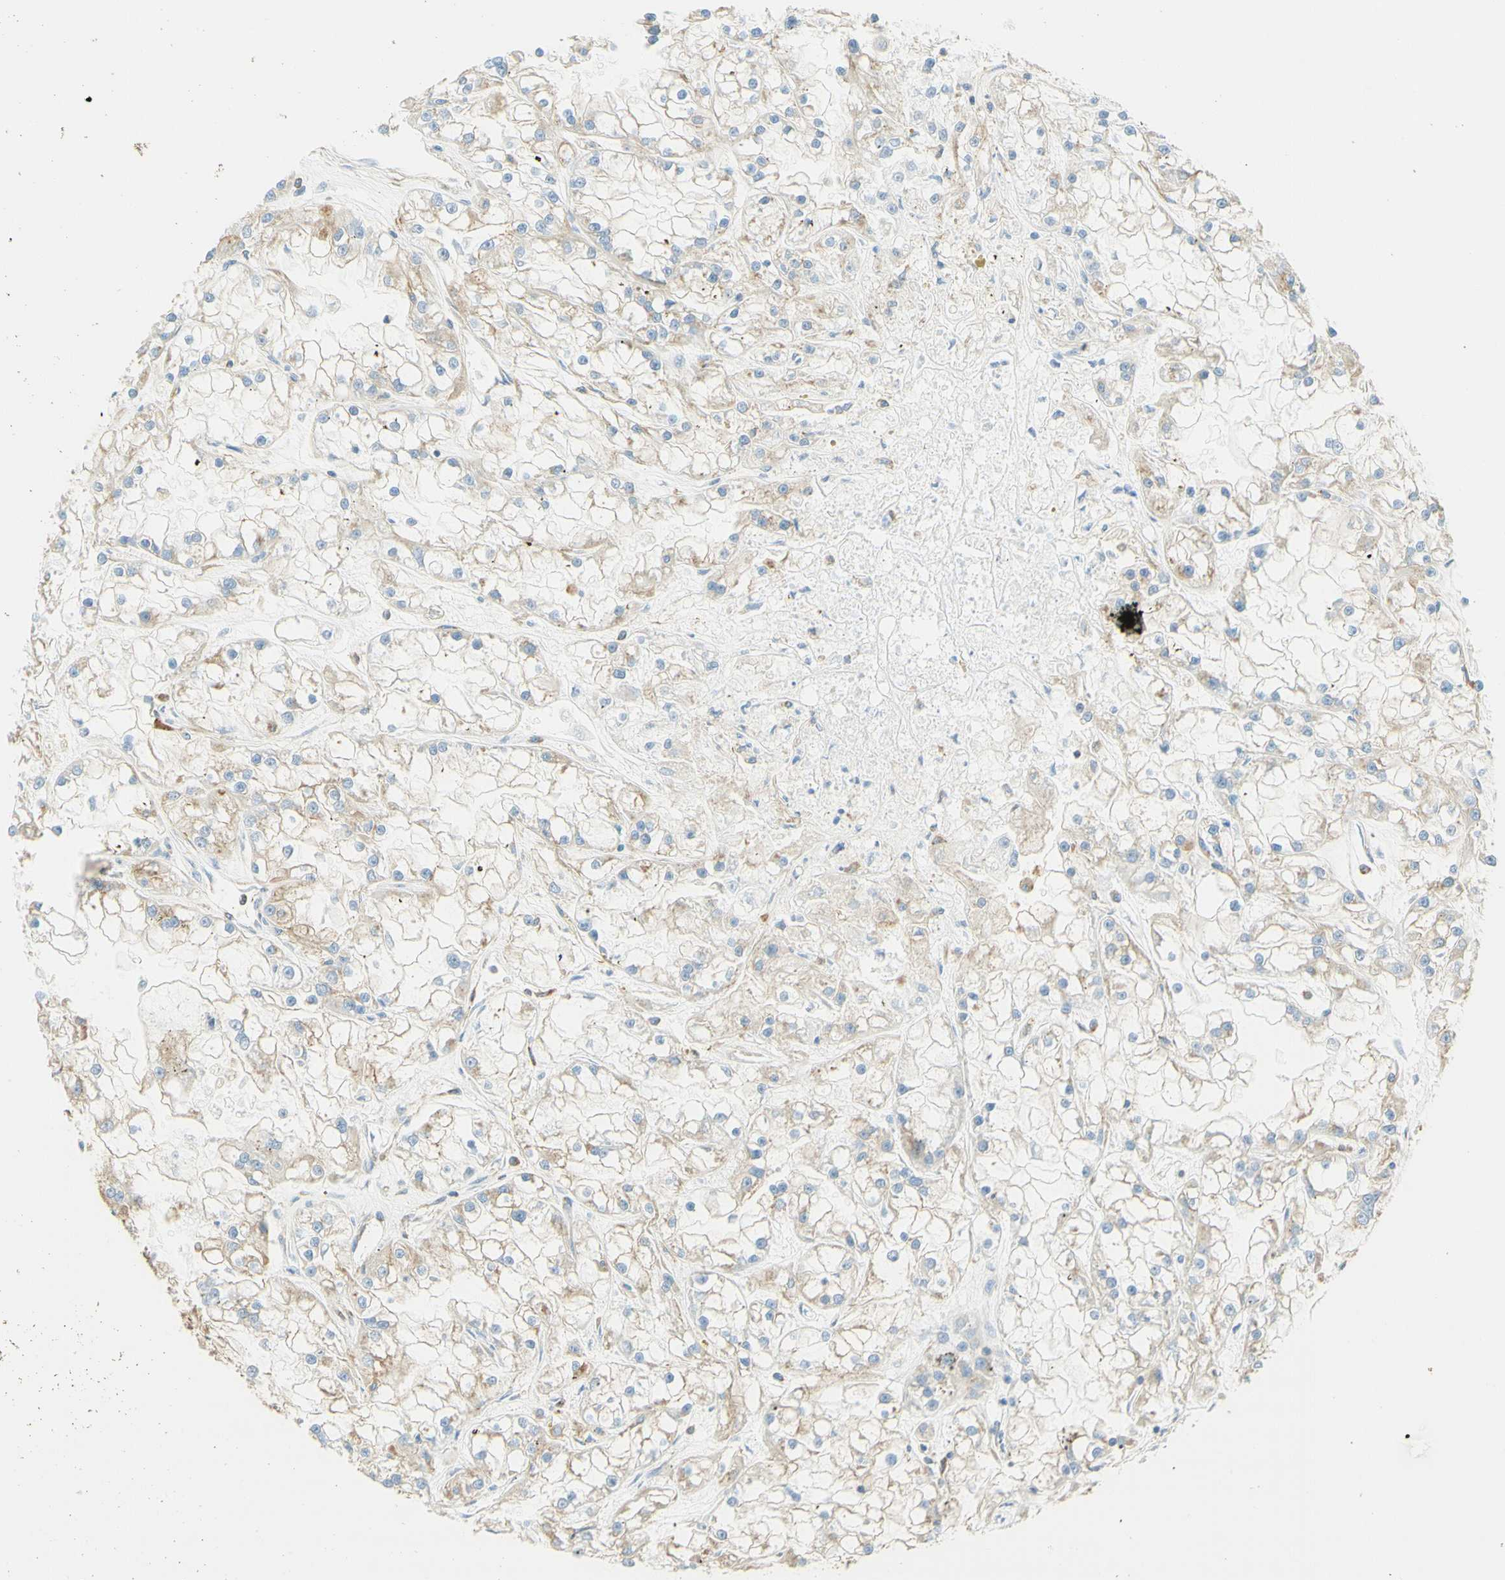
{"staining": {"intensity": "negative", "quantity": "none", "location": "none"}, "tissue": "renal cancer", "cell_type": "Tumor cells", "image_type": "cancer", "snomed": [{"axis": "morphology", "description": "Adenocarcinoma, NOS"}, {"axis": "topography", "description": "Kidney"}], "caption": "The image reveals no significant staining in tumor cells of renal cancer.", "gene": "CLTC", "patient": {"sex": "female", "age": 52}}